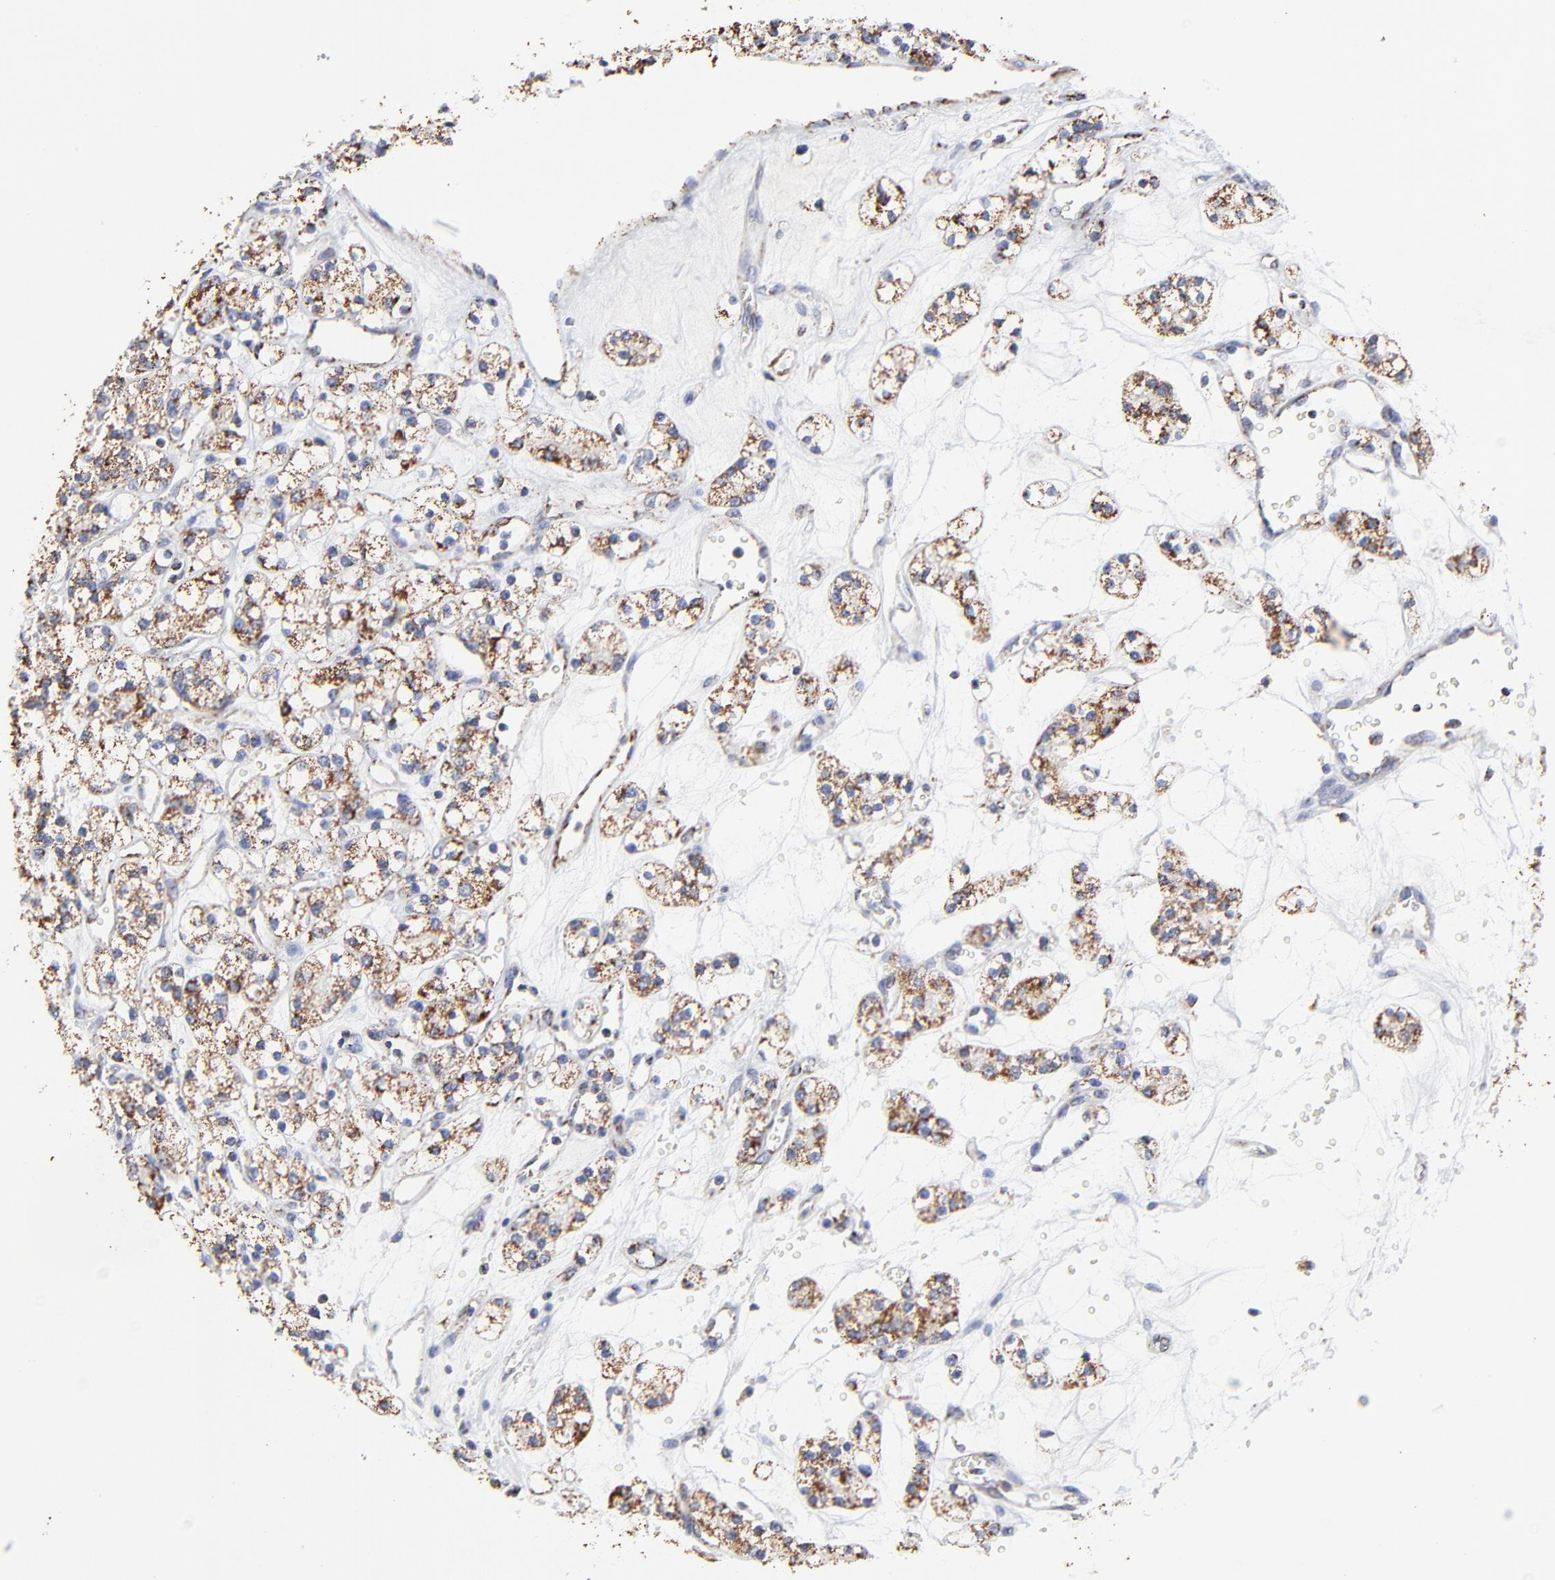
{"staining": {"intensity": "strong", "quantity": "25%-75%", "location": "cytoplasmic/membranous"}, "tissue": "renal cancer", "cell_type": "Tumor cells", "image_type": "cancer", "snomed": [{"axis": "morphology", "description": "Adenocarcinoma, NOS"}, {"axis": "topography", "description": "Kidney"}], "caption": "Adenocarcinoma (renal) stained for a protein (brown) displays strong cytoplasmic/membranous positive expression in approximately 25%-75% of tumor cells.", "gene": "PINK1", "patient": {"sex": "female", "age": 62}}